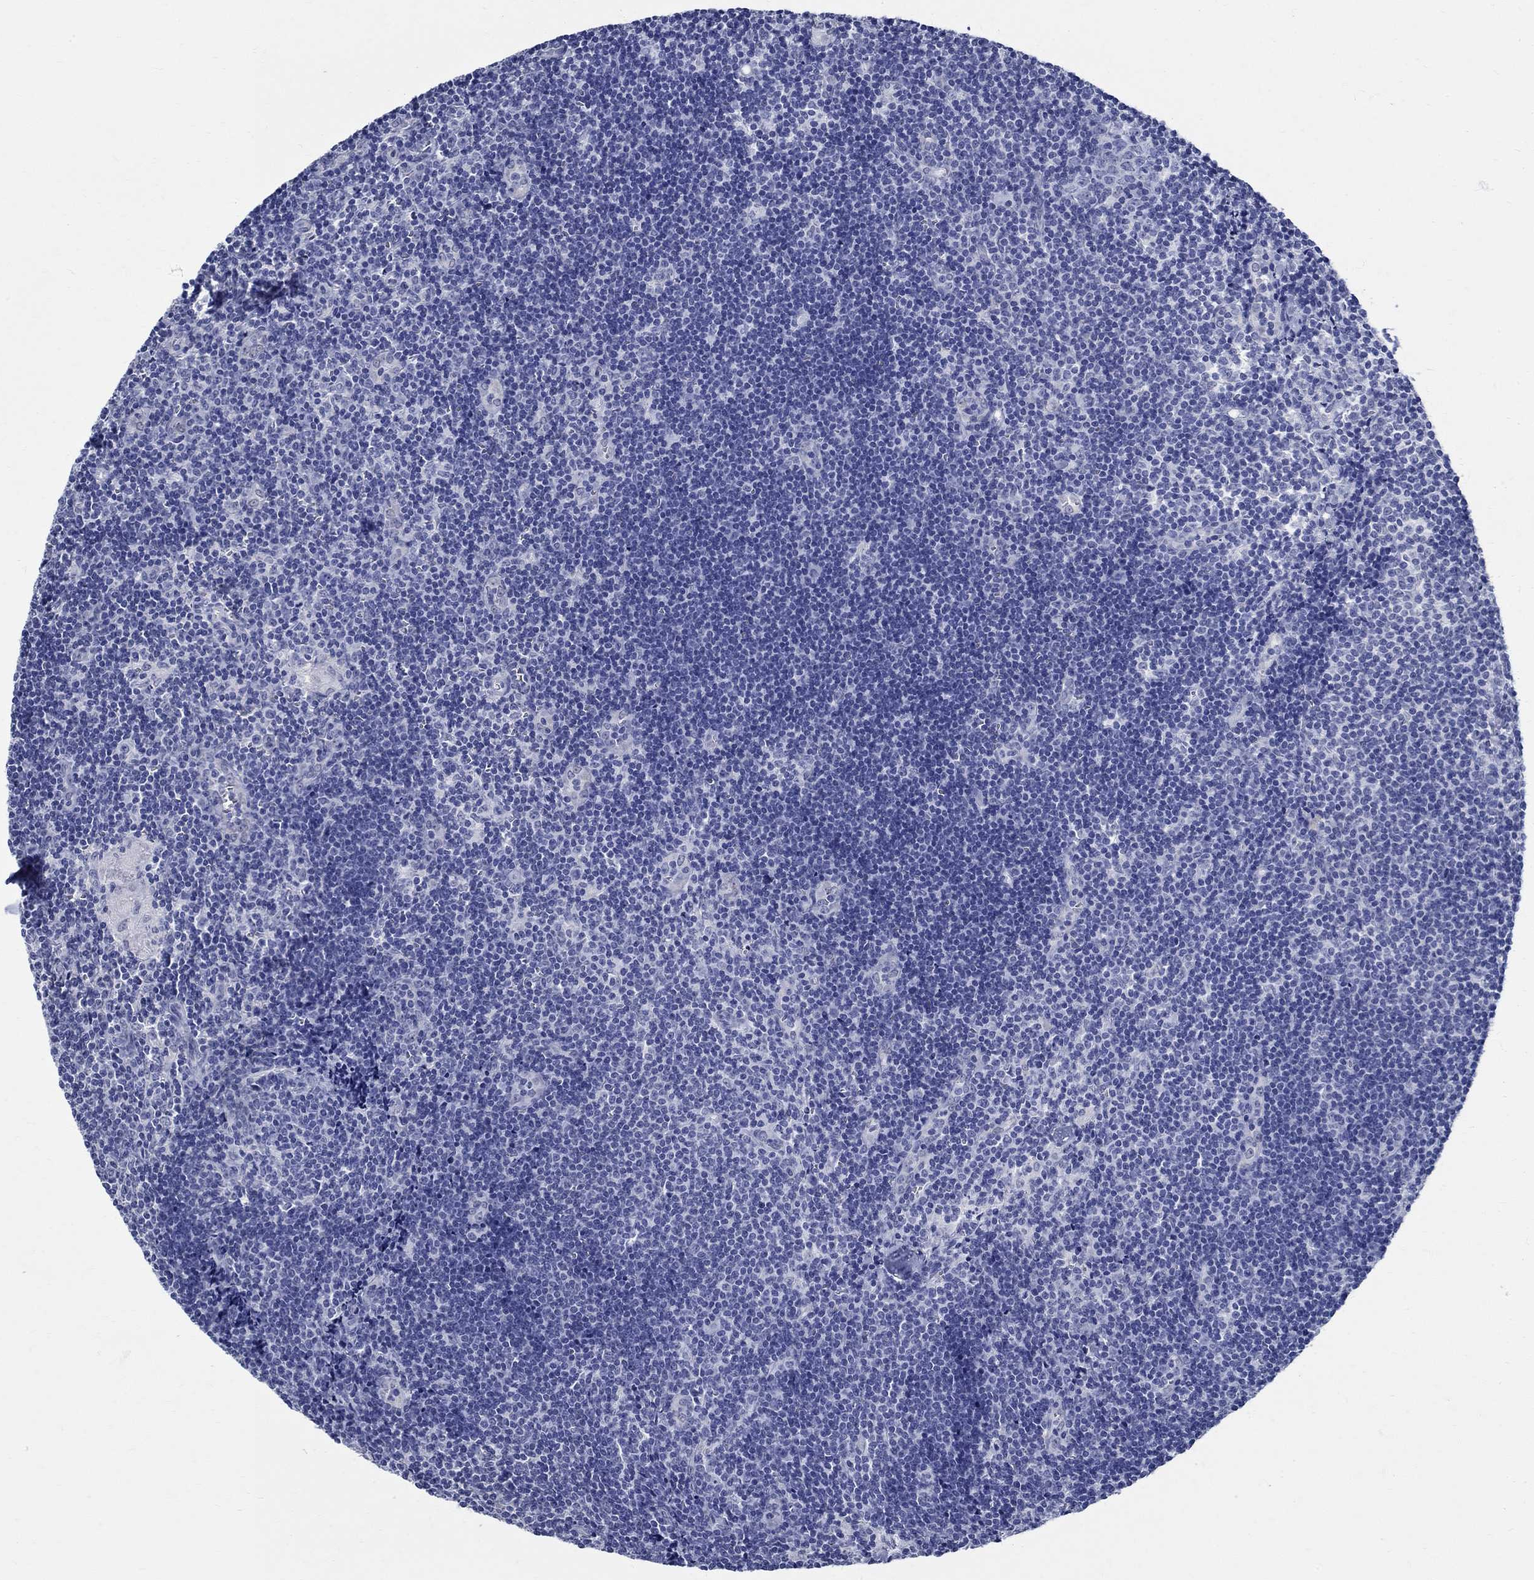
{"staining": {"intensity": "negative", "quantity": "none", "location": "none"}, "tissue": "lymph node", "cell_type": "Germinal center cells", "image_type": "normal", "snomed": [{"axis": "morphology", "description": "Normal tissue, NOS"}, {"axis": "topography", "description": "Lymph node"}], "caption": "Photomicrograph shows no protein expression in germinal center cells of unremarkable lymph node. (IHC, brightfield microscopy, high magnification).", "gene": "TSPAN16", "patient": {"sex": "female", "age": 52}}